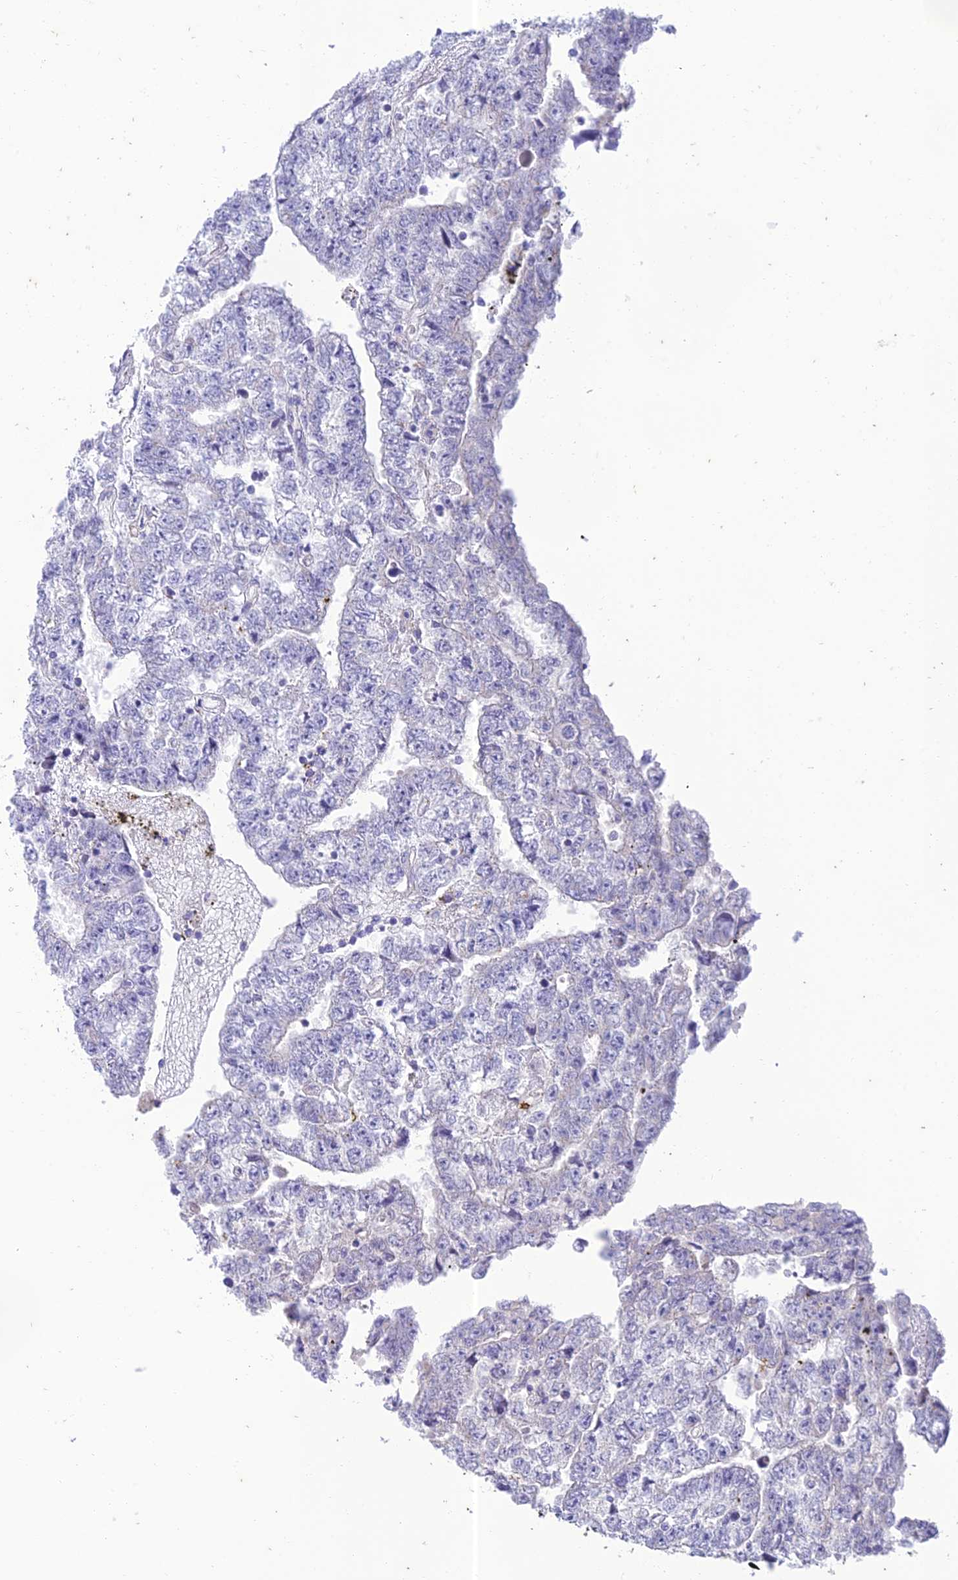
{"staining": {"intensity": "negative", "quantity": "none", "location": "none"}, "tissue": "testis cancer", "cell_type": "Tumor cells", "image_type": "cancer", "snomed": [{"axis": "morphology", "description": "Carcinoma, Embryonal, NOS"}, {"axis": "topography", "description": "Testis"}], "caption": "High magnification brightfield microscopy of embryonal carcinoma (testis) stained with DAB (3,3'-diaminobenzidine) (brown) and counterstained with hematoxylin (blue): tumor cells show no significant expression.", "gene": "PTCD2", "patient": {"sex": "male", "age": 25}}